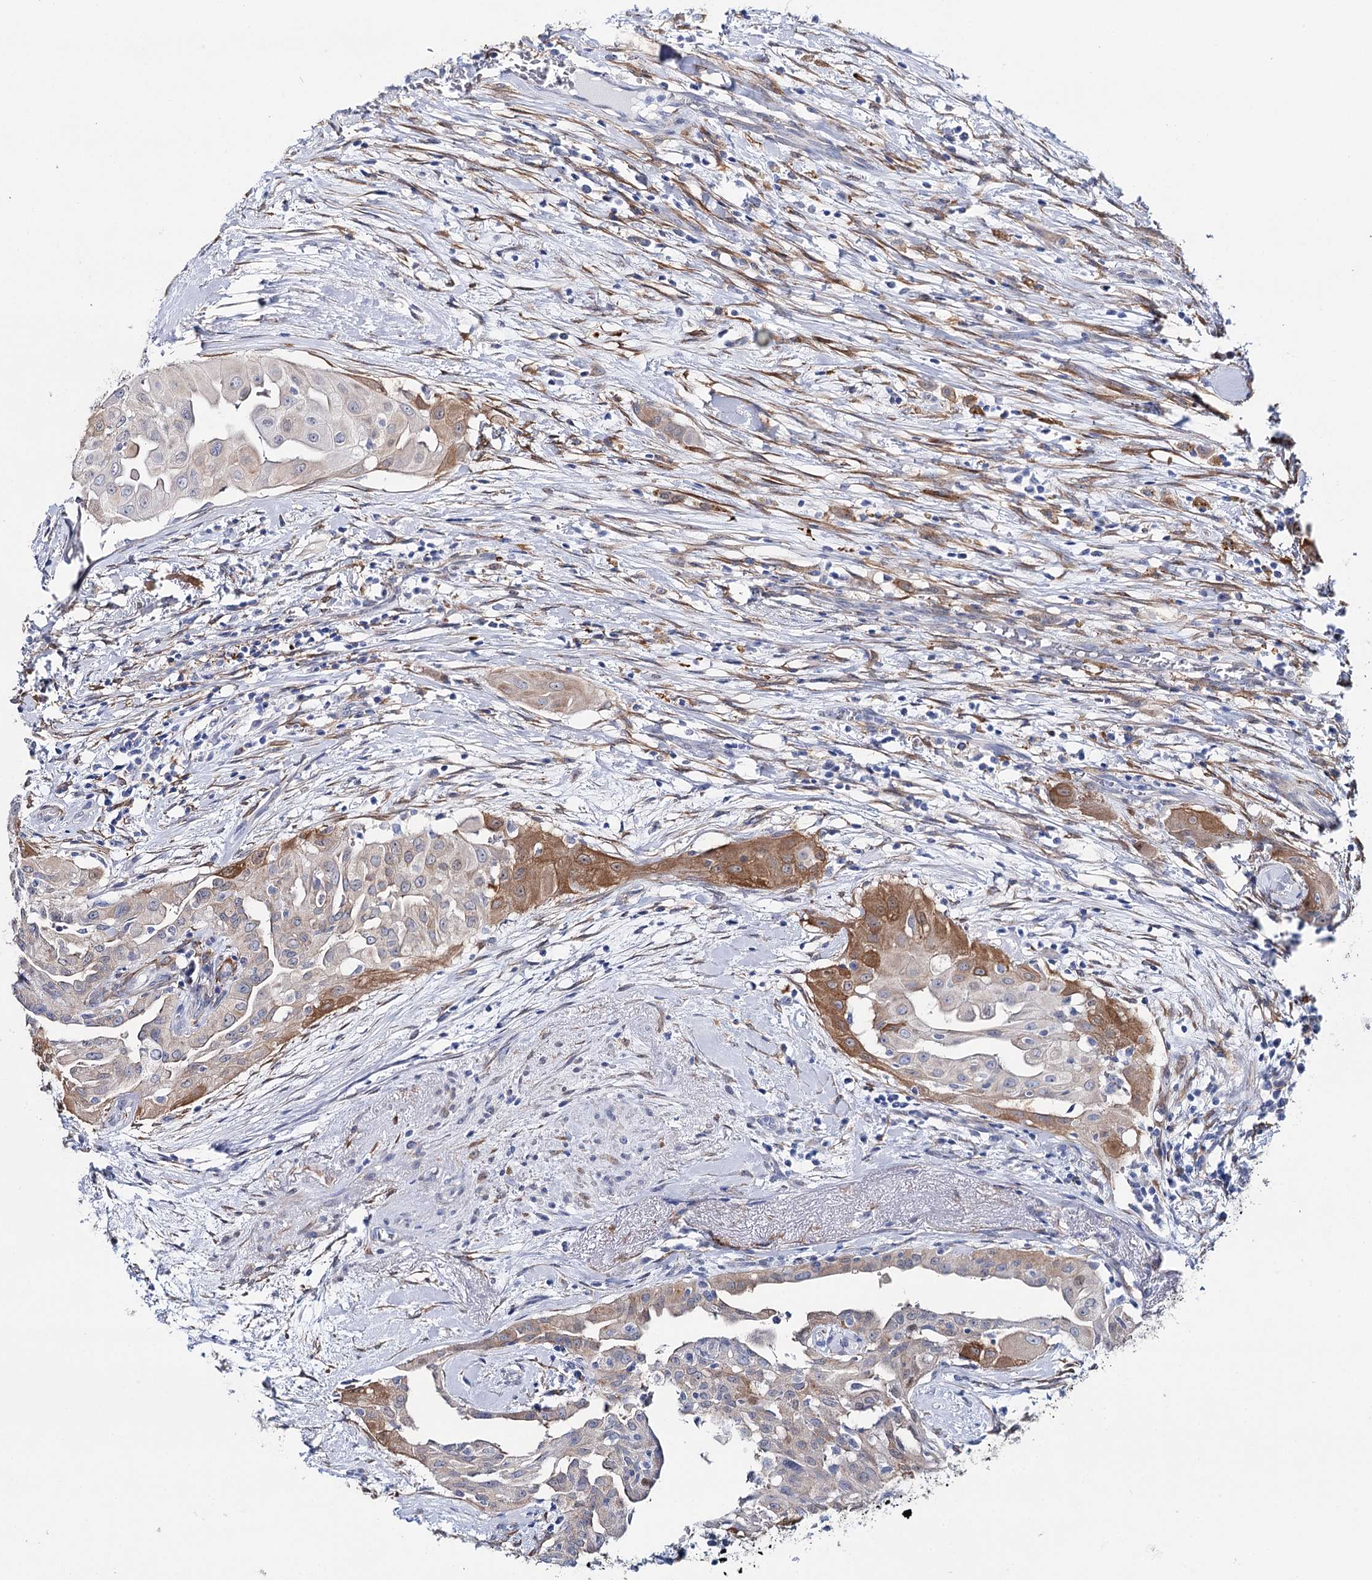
{"staining": {"intensity": "moderate", "quantity": "<25%", "location": "cytoplasmic/membranous"}, "tissue": "thyroid cancer", "cell_type": "Tumor cells", "image_type": "cancer", "snomed": [{"axis": "morphology", "description": "Papillary adenocarcinoma, NOS"}, {"axis": "topography", "description": "Thyroid gland"}], "caption": "Immunohistochemical staining of human papillary adenocarcinoma (thyroid) exhibits low levels of moderate cytoplasmic/membranous protein staining in about <25% of tumor cells.", "gene": "UGDH", "patient": {"sex": "female", "age": 59}}